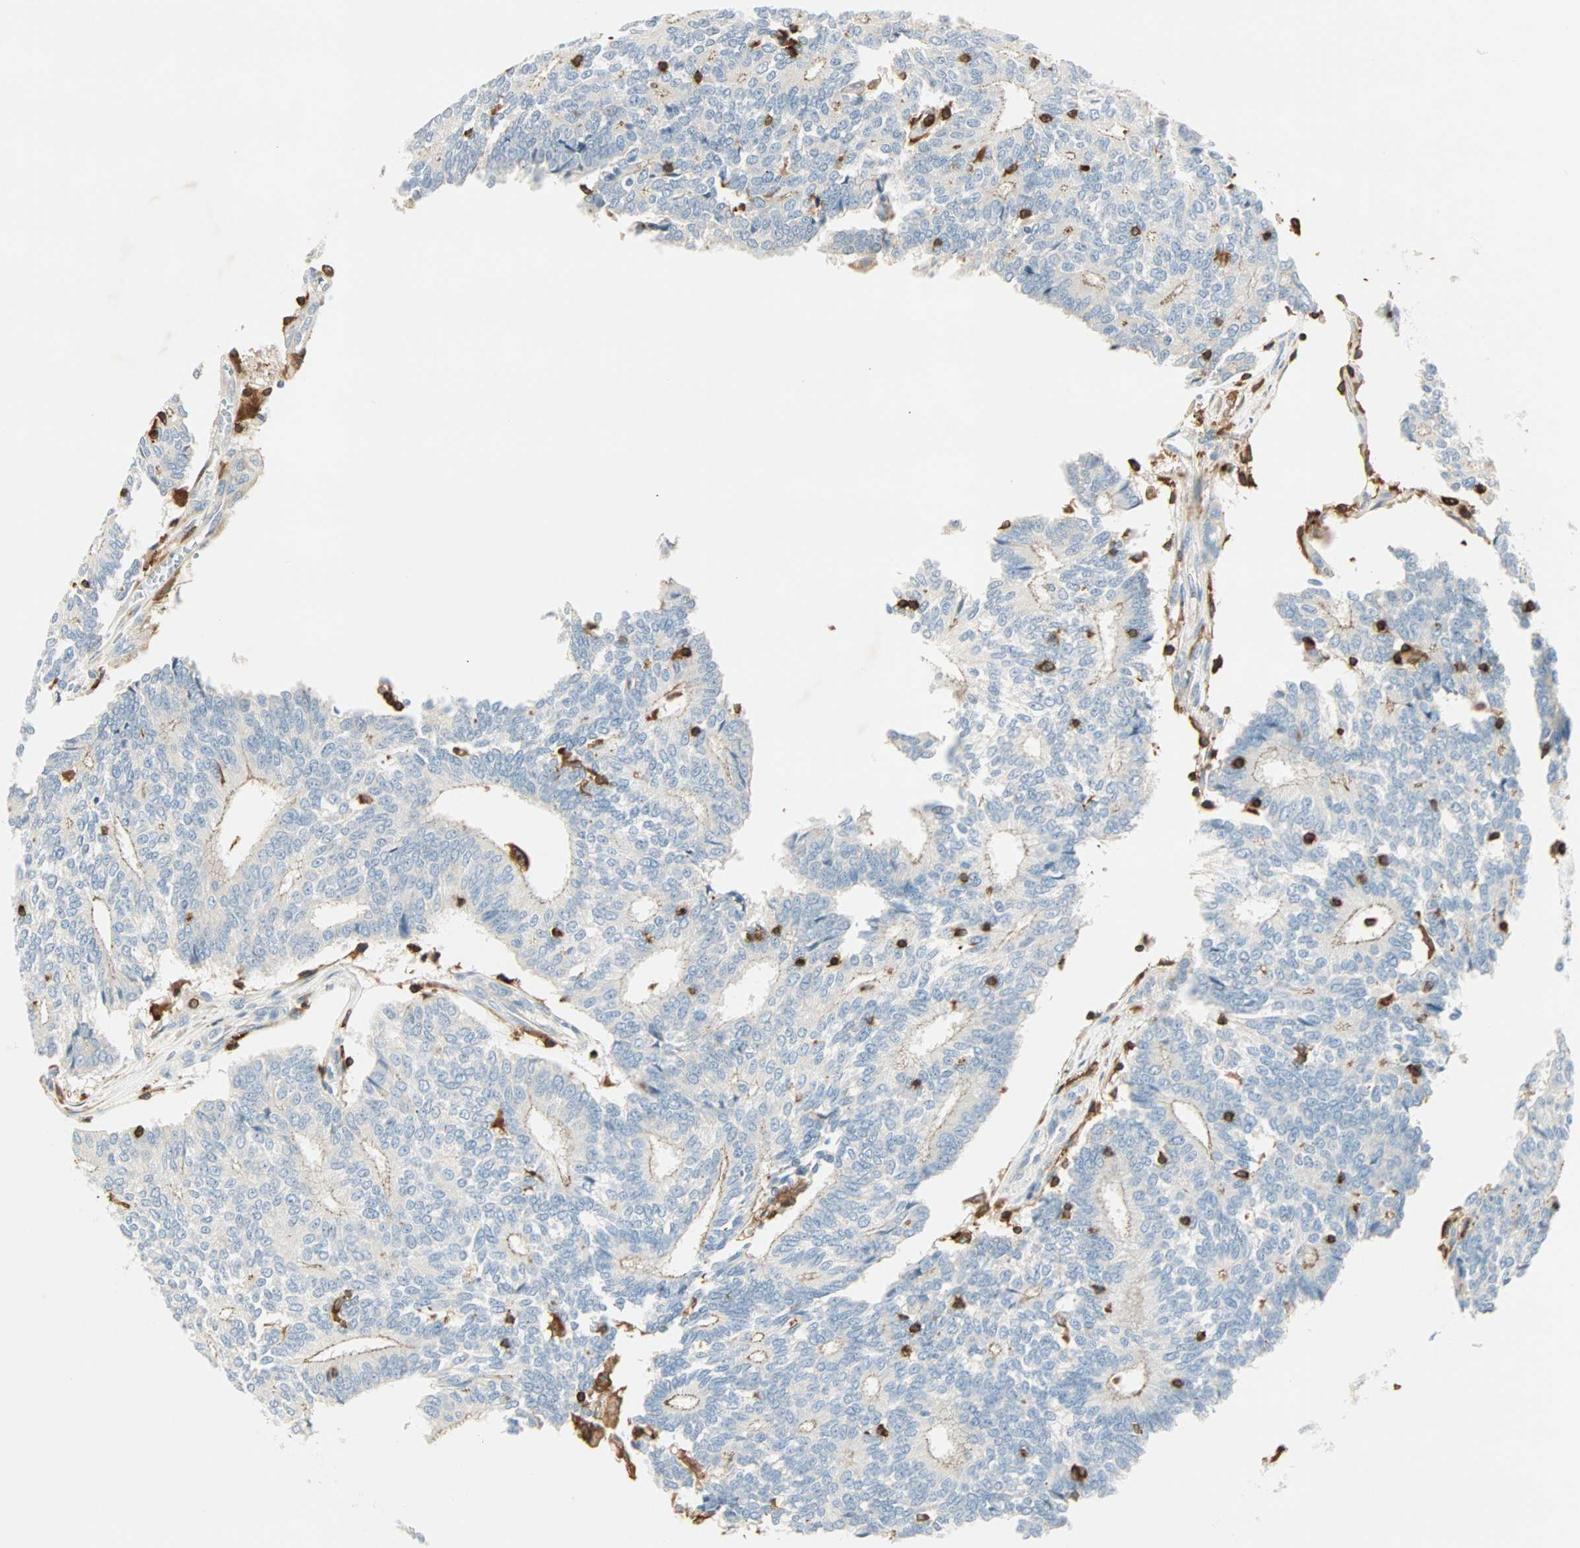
{"staining": {"intensity": "negative", "quantity": "none", "location": "none"}, "tissue": "prostate cancer", "cell_type": "Tumor cells", "image_type": "cancer", "snomed": [{"axis": "morphology", "description": "Adenocarcinoma, High grade"}, {"axis": "topography", "description": "Prostate"}], "caption": "Protein analysis of prostate cancer (high-grade adenocarcinoma) reveals no significant positivity in tumor cells.", "gene": "FMNL1", "patient": {"sex": "male", "age": 55}}